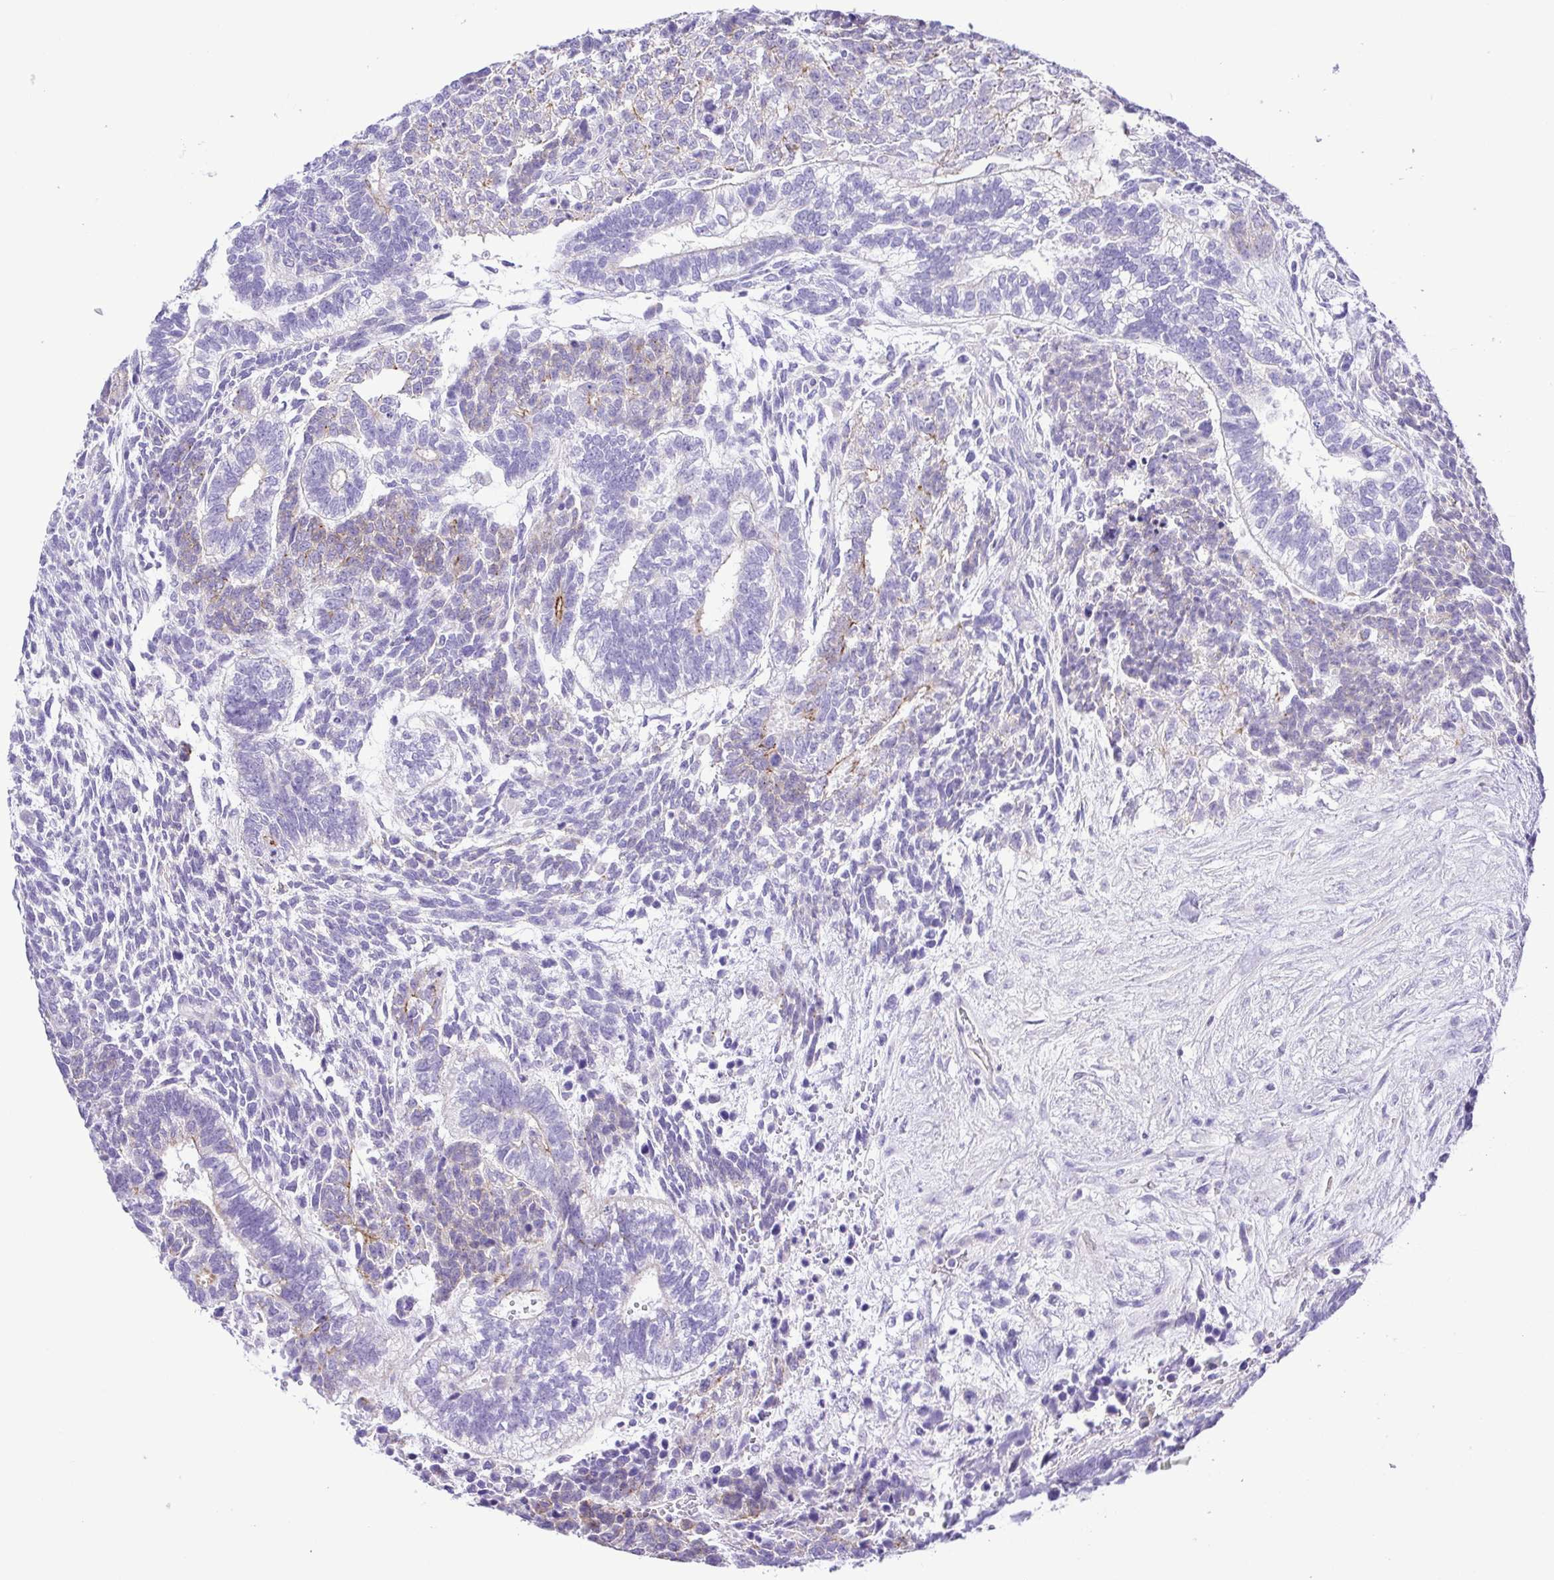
{"staining": {"intensity": "negative", "quantity": "none", "location": "none"}, "tissue": "testis cancer", "cell_type": "Tumor cells", "image_type": "cancer", "snomed": [{"axis": "morphology", "description": "Carcinoma, Embryonal, NOS"}, {"axis": "topography", "description": "Testis"}], "caption": "Testis cancer (embryonal carcinoma) was stained to show a protein in brown. There is no significant staining in tumor cells.", "gene": "GPR182", "patient": {"sex": "male", "age": 23}}